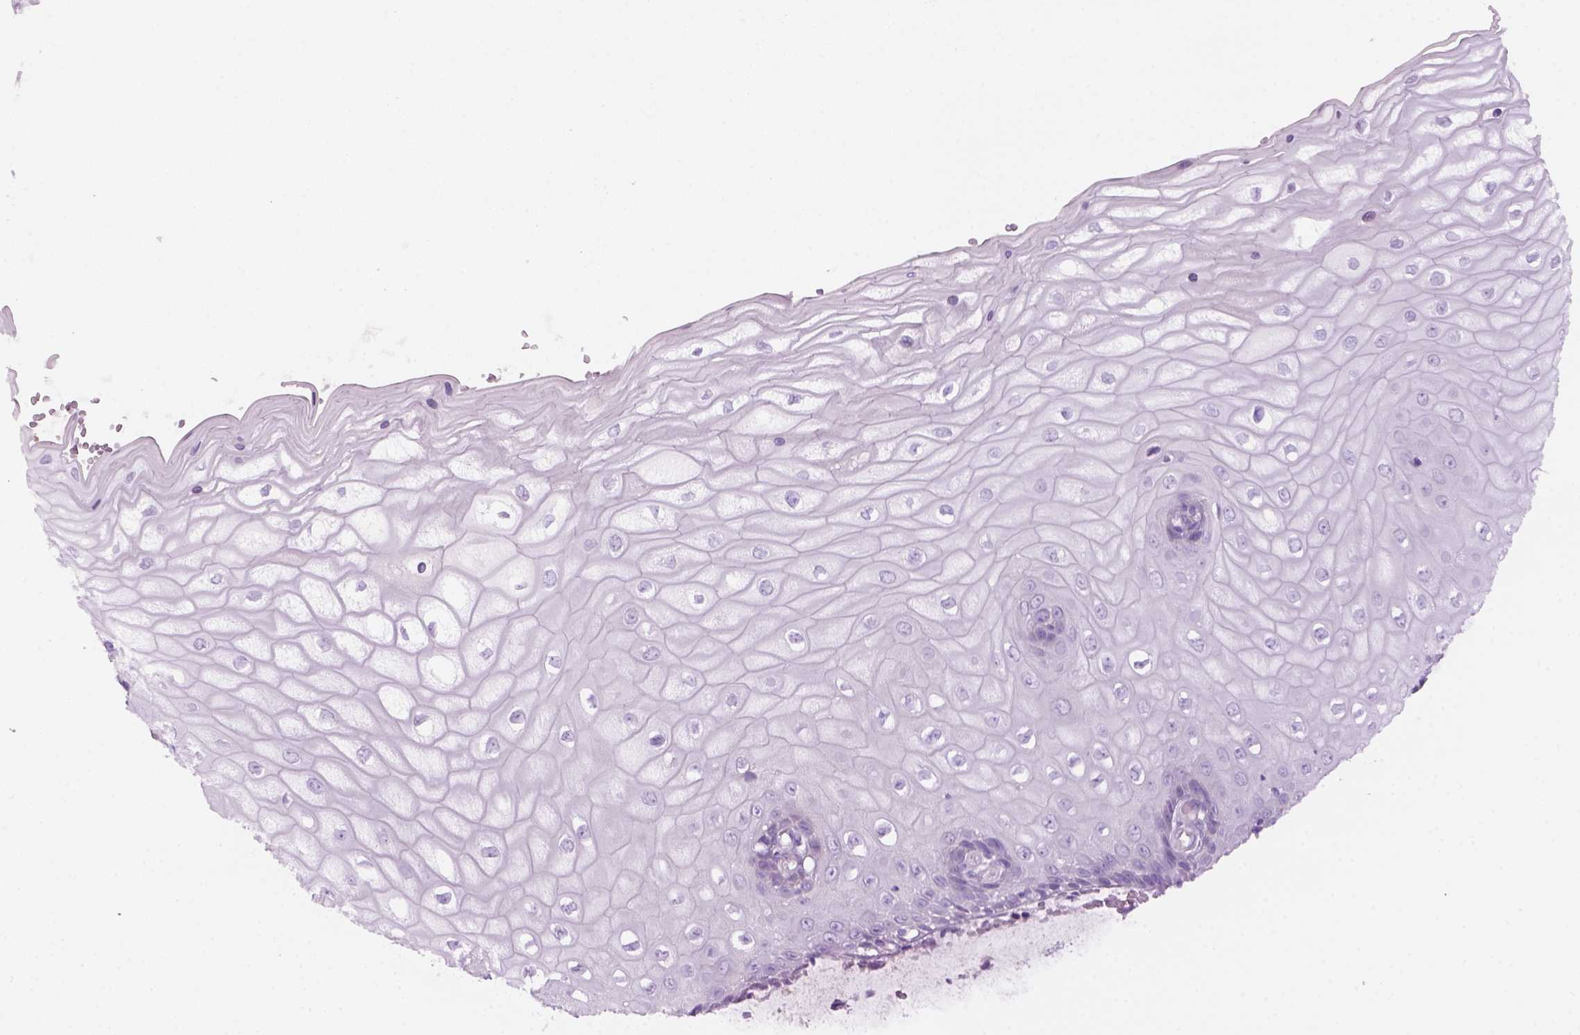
{"staining": {"intensity": "moderate", "quantity": "<25%", "location": "cytoplasmic/membranous"}, "tissue": "cervix", "cell_type": "Glandular cells", "image_type": "normal", "snomed": [{"axis": "morphology", "description": "Normal tissue, NOS"}, {"axis": "topography", "description": "Cervix"}], "caption": "Immunohistochemistry (IHC) photomicrograph of benign cervix: human cervix stained using immunohistochemistry shows low levels of moderate protein expression localized specifically in the cytoplasmic/membranous of glandular cells, appearing as a cytoplasmic/membranous brown color.", "gene": "DNAH11", "patient": {"sex": "female", "age": 37}}